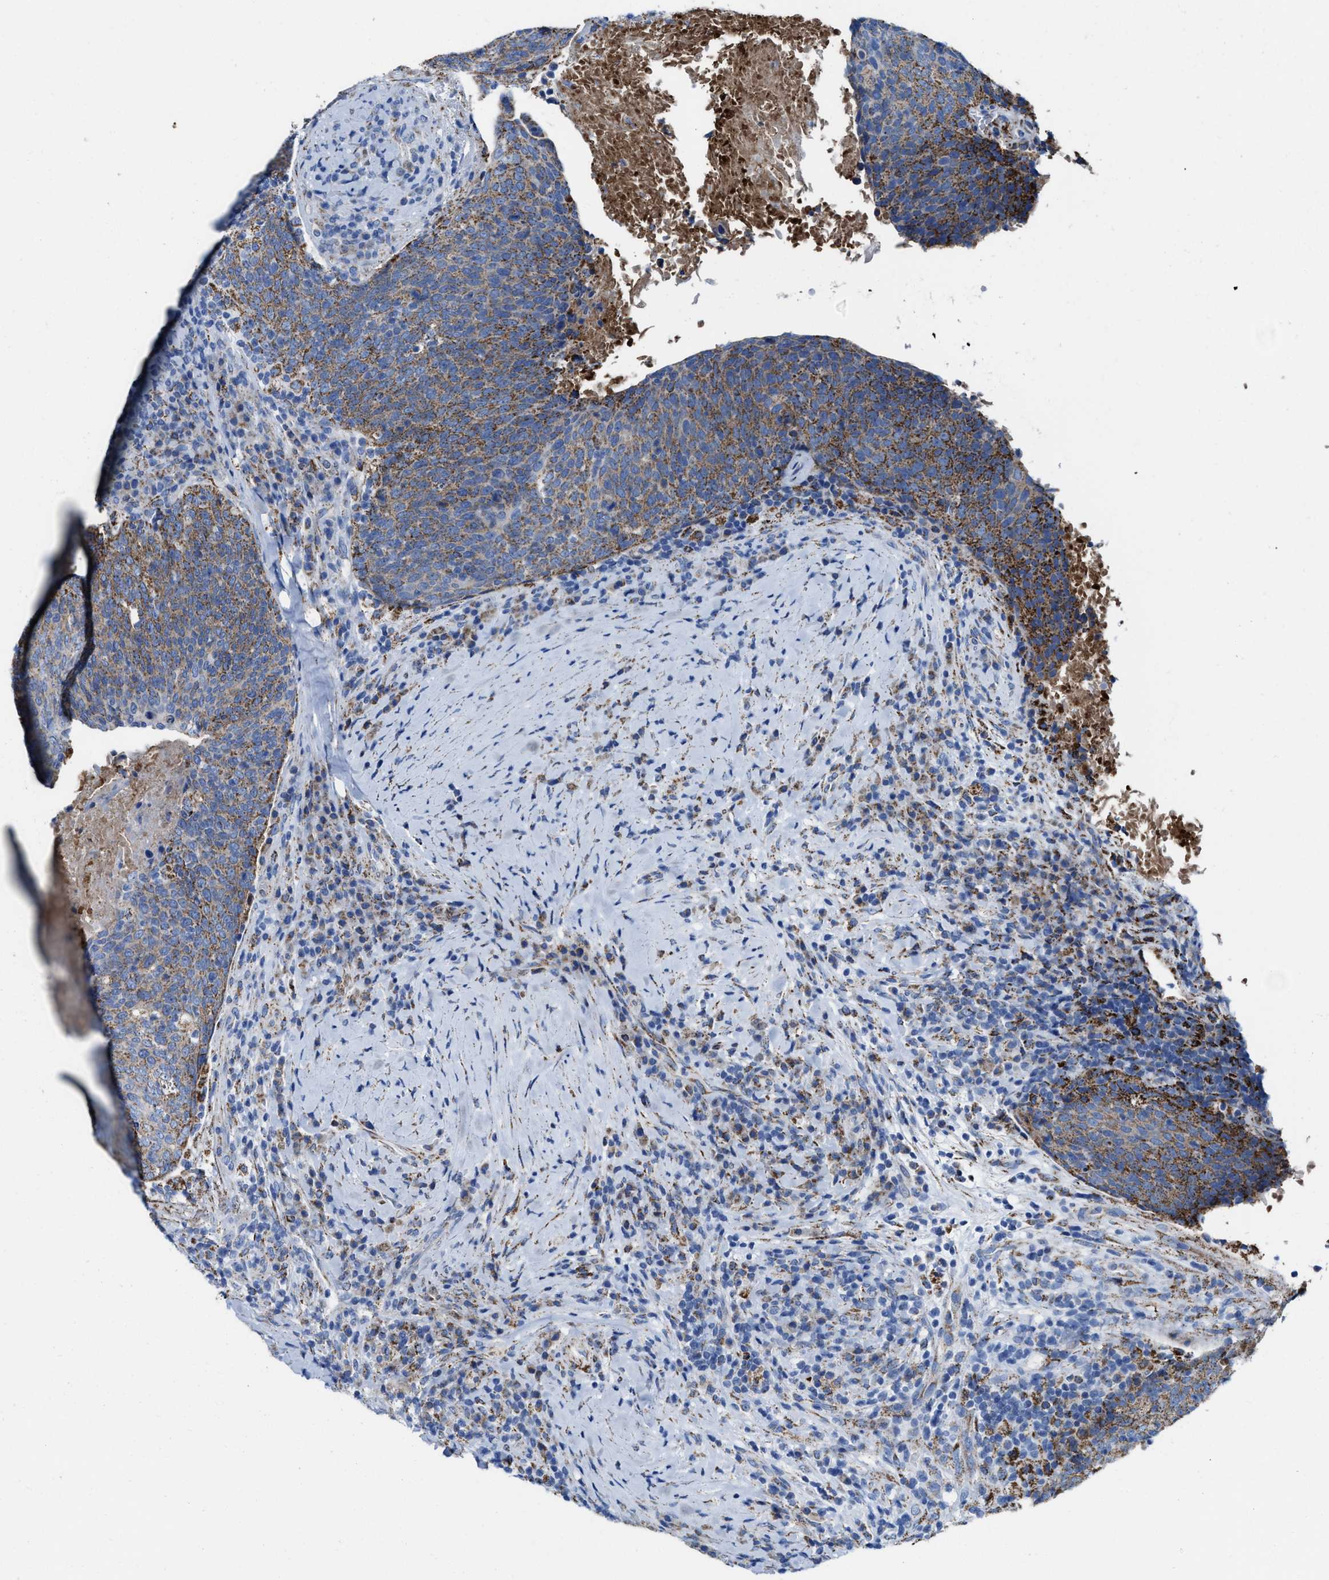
{"staining": {"intensity": "moderate", "quantity": "25%-75%", "location": "cytoplasmic/membranous"}, "tissue": "head and neck cancer", "cell_type": "Tumor cells", "image_type": "cancer", "snomed": [{"axis": "morphology", "description": "Squamous cell carcinoma, NOS"}, {"axis": "morphology", "description": "Squamous cell carcinoma, metastatic, NOS"}, {"axis": "topography", "description": "Lymph node"}, {"axis": "topography", "description": "Head-Neck"}], "caption": "This histopathology image demonstrates head and neck cancer (metastatic squamous cell carcinoma) stained with immunohistochemistry (IHC) to label a protein in brown. The cytoplasmic/membranous of tumor cells show moderate positivity for the protein. Nuclei are counter-stained blue.", "gene": "ALDH1B1", "patient": {"sex": "male", "age": 62}}